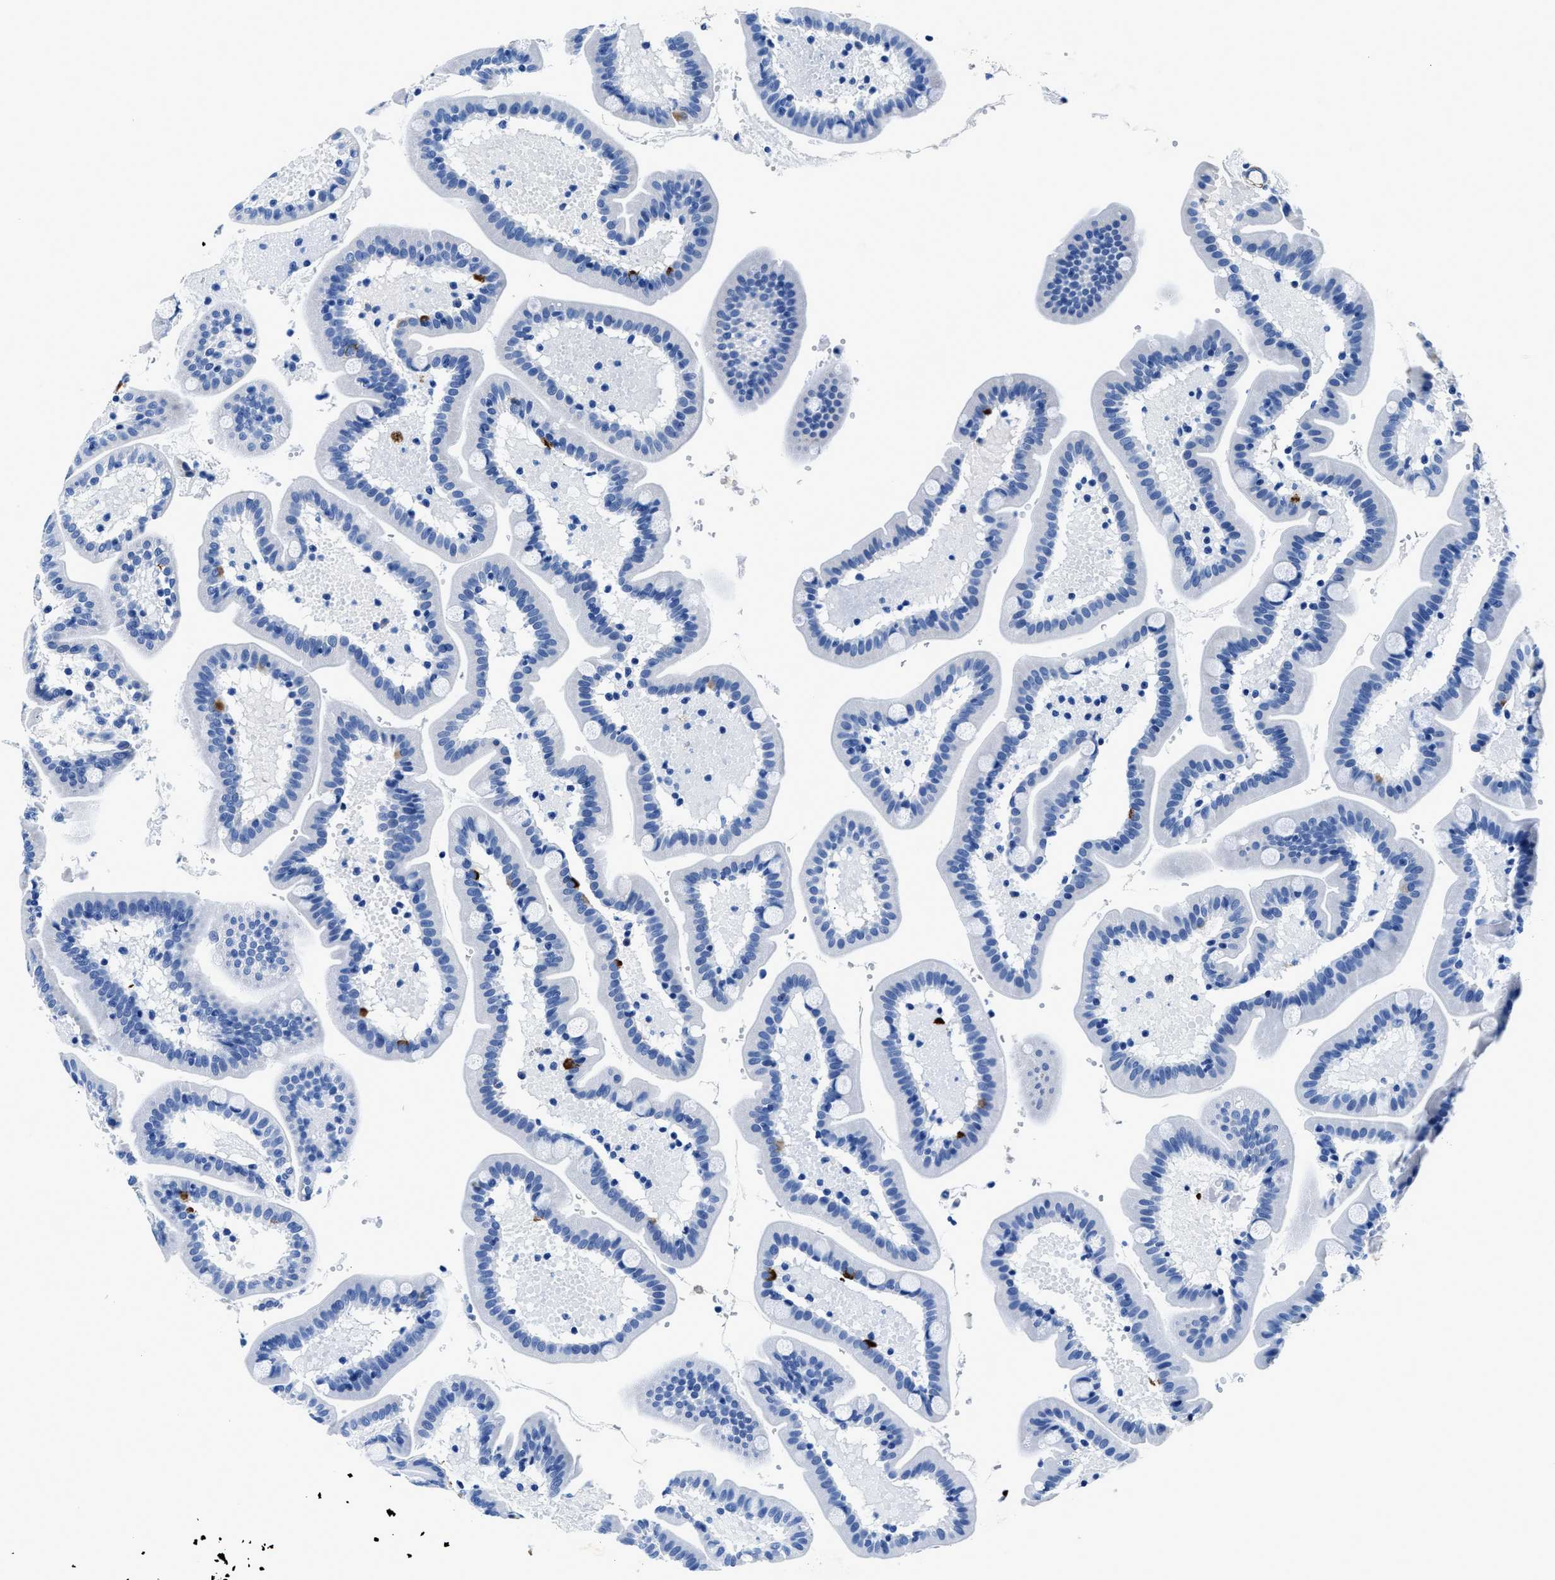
{"staining": {"intensity": "weak", "quantity": "<25%", "location": "cytoplasmic/membranous"}, "tissue": "duodenum", "cell_type": "Glandular cells", "image_type": "normal", "snomed": [{"axis": "morphology", "description": "Normal tissue, NOS"}, {"axis": "topography", "description": "Duodenum"}], "caption": "A high-resolution histopathology image shows IHC staining of unremarkable duodenum, which demonstrates no significant staining in glandular cells.", "gene": "TEX261", "patient": {"sex": "male", "age": 54}}